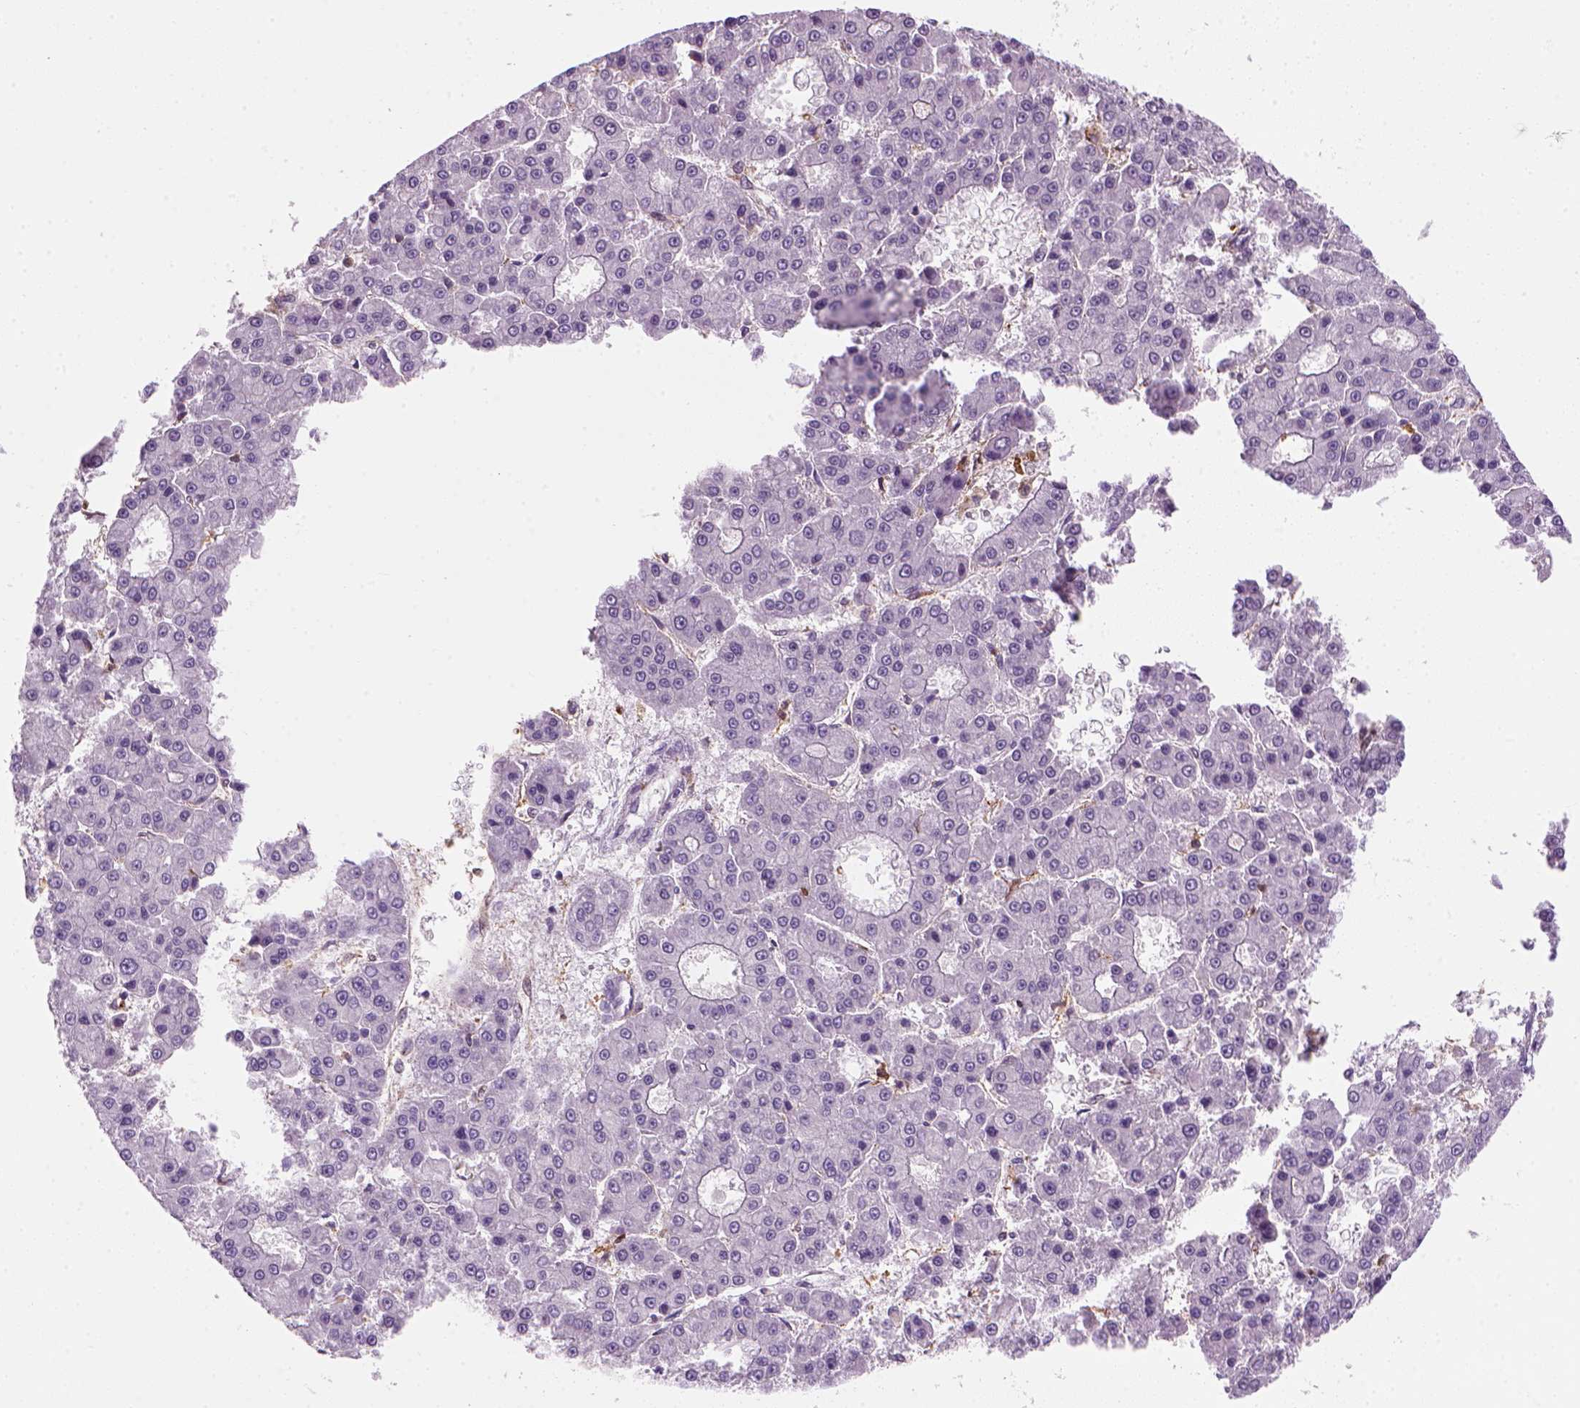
{"staining": {"intensity": "negative", "quantity": "none", "location": "none"}, "tissue": "liver cancer", "cell_type": "Tumor cells", "image_type": "cancer", "snomed": [{"axis": "morphology", "description": "Carcinoma, Hepatocellular, NOS"}, {"axis": "topography", "description": "Liver"}], "caption": "Image shows no protein positivity in tumor cells of liver cancer tissue.", "gene": "MARCKS", "patient": {"sex": "male", "age": 70}}